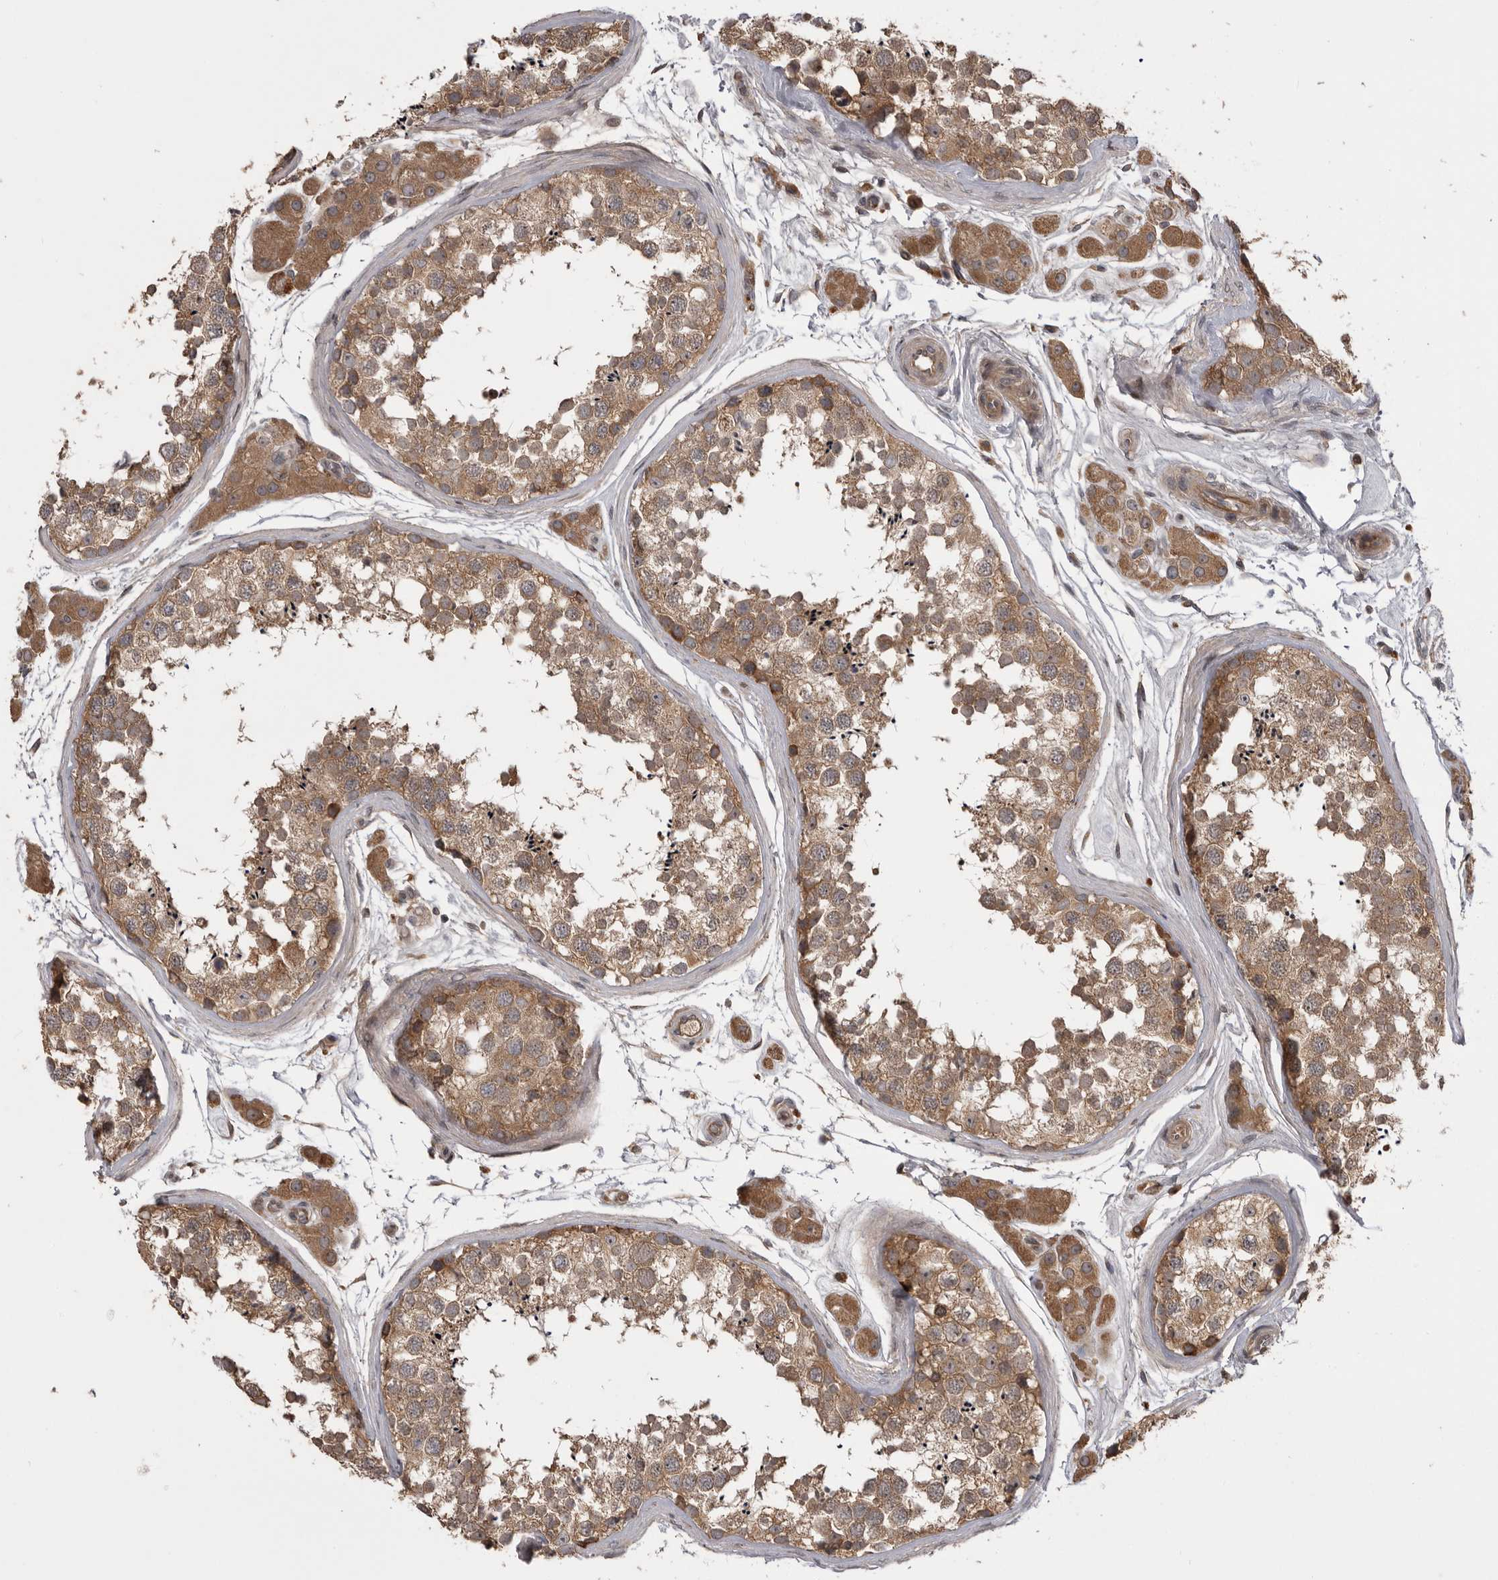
{"staining": {"intensity": "moderate", "quantity": ">75%", "location": "cytoplasmic/membranous"}, "tissue": "testis", "cell_type": "Cells in seminiferous ducts", "image_type": "normal", "snomed": [{"axis": "morphology", "description": "Normal tissue, NOS"}, {"axis": "topography", "description": "Testis"}], "caption": "High-magnification brightfield microscopy of benign testis stained with DAB (3,3'-diaminobenzidine) (brown) and counterstained with hematoxylin (blue). cells in seminiferous ducts exhibit moderate cytoplasmic/membranous staining is present in approximately>75% of cells.", "gene": "RAB3GAP2", "patient": {"sex": "male", "age": 56}}